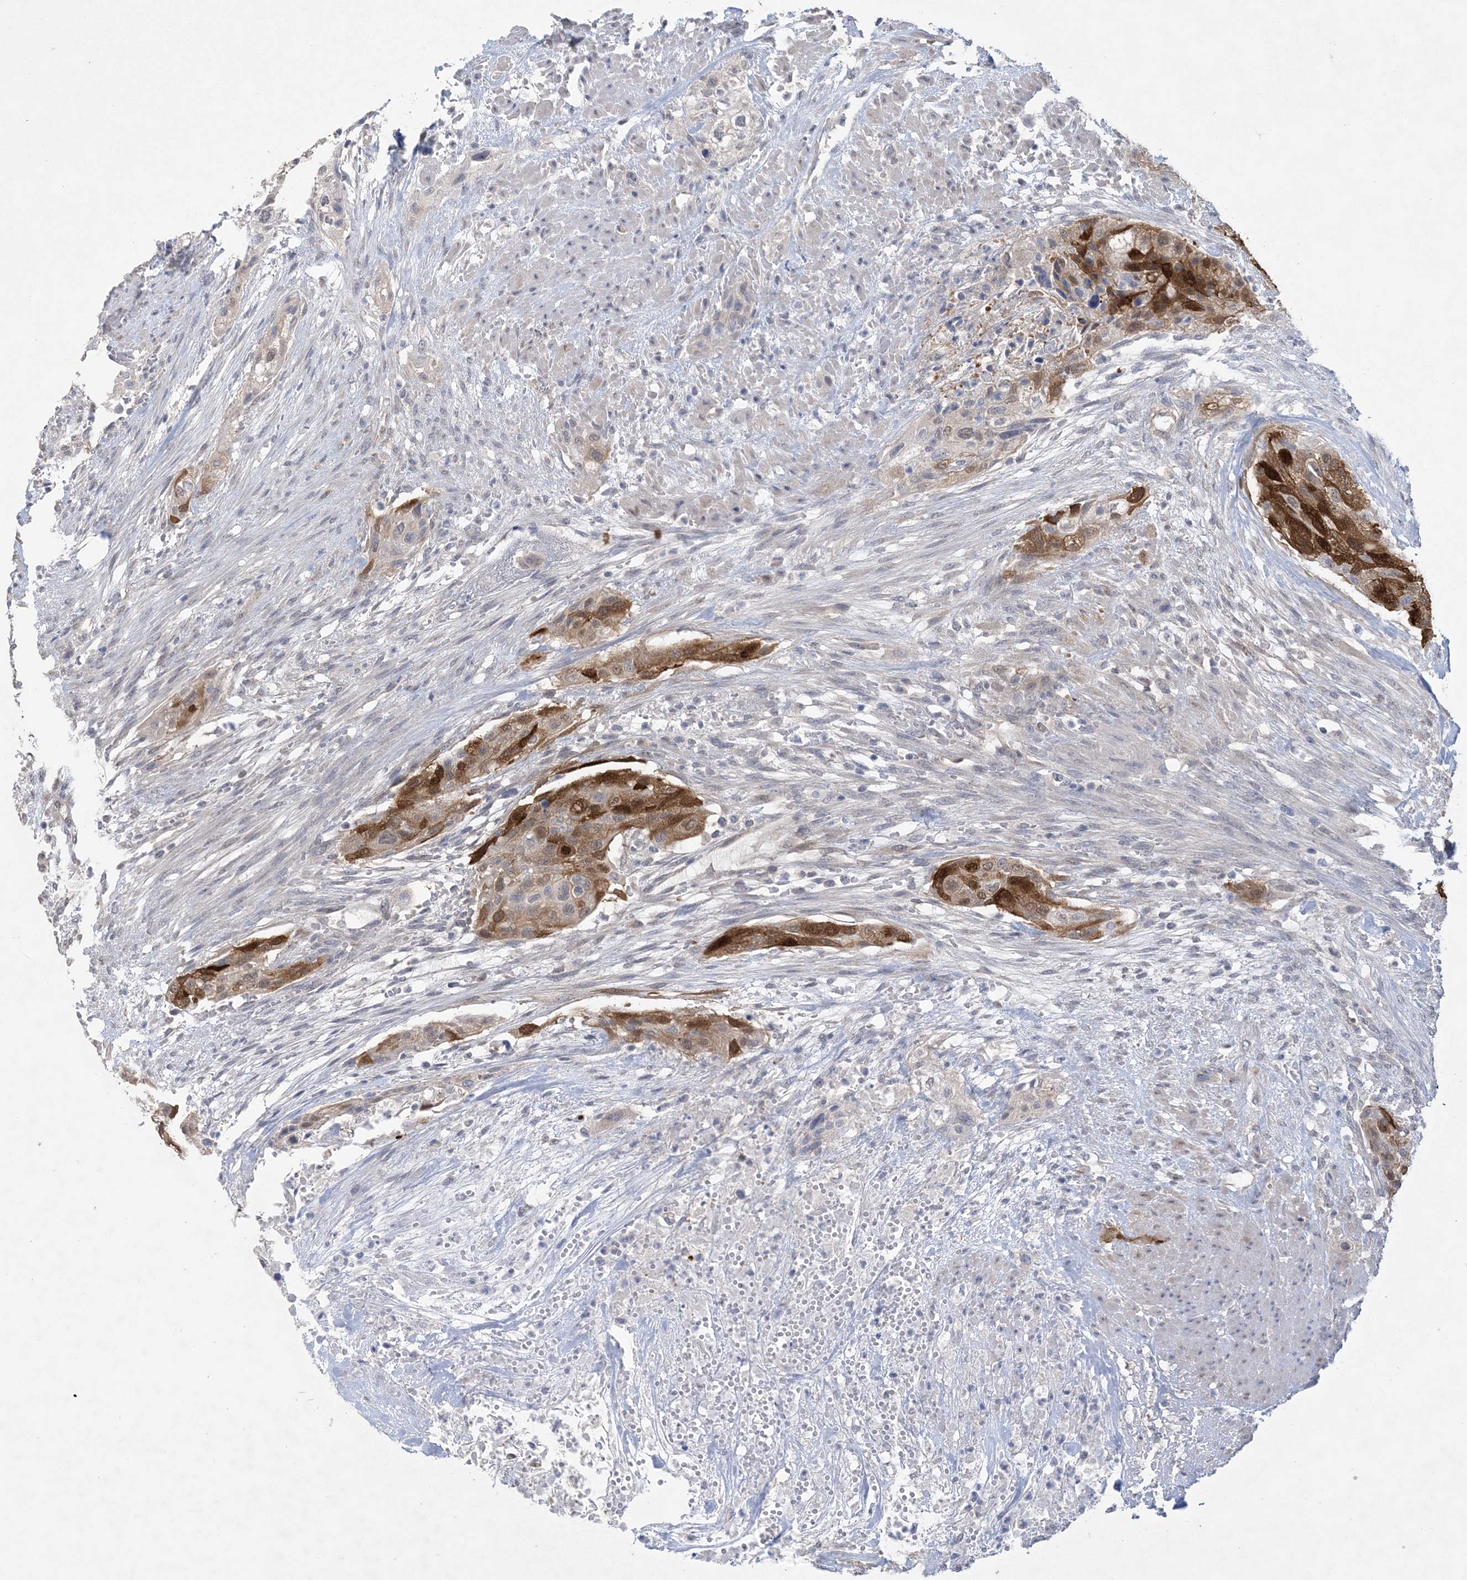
{"staining": {"intensity": "strong", "quantity": "25%-75%", "location": "cytoplasmic/membranous,nuclear"}, "tissue": "urothelial cancer", "cell_type": "Tumor cells", "image_type": "cancer", "snomed": [{"axis": "morphology", "description": "Urothelial carcinoma, High grade"}, {"axis": "topography", "description": "Urinary bladder"}], "caption": "Tumor cells show strong cytoplasmic/membranous and nuclear staining in about 25%-75% of cells in urothelial cancer.", "gene": "HMGCS1", "patient": {"sex": "male", "age": 35}}